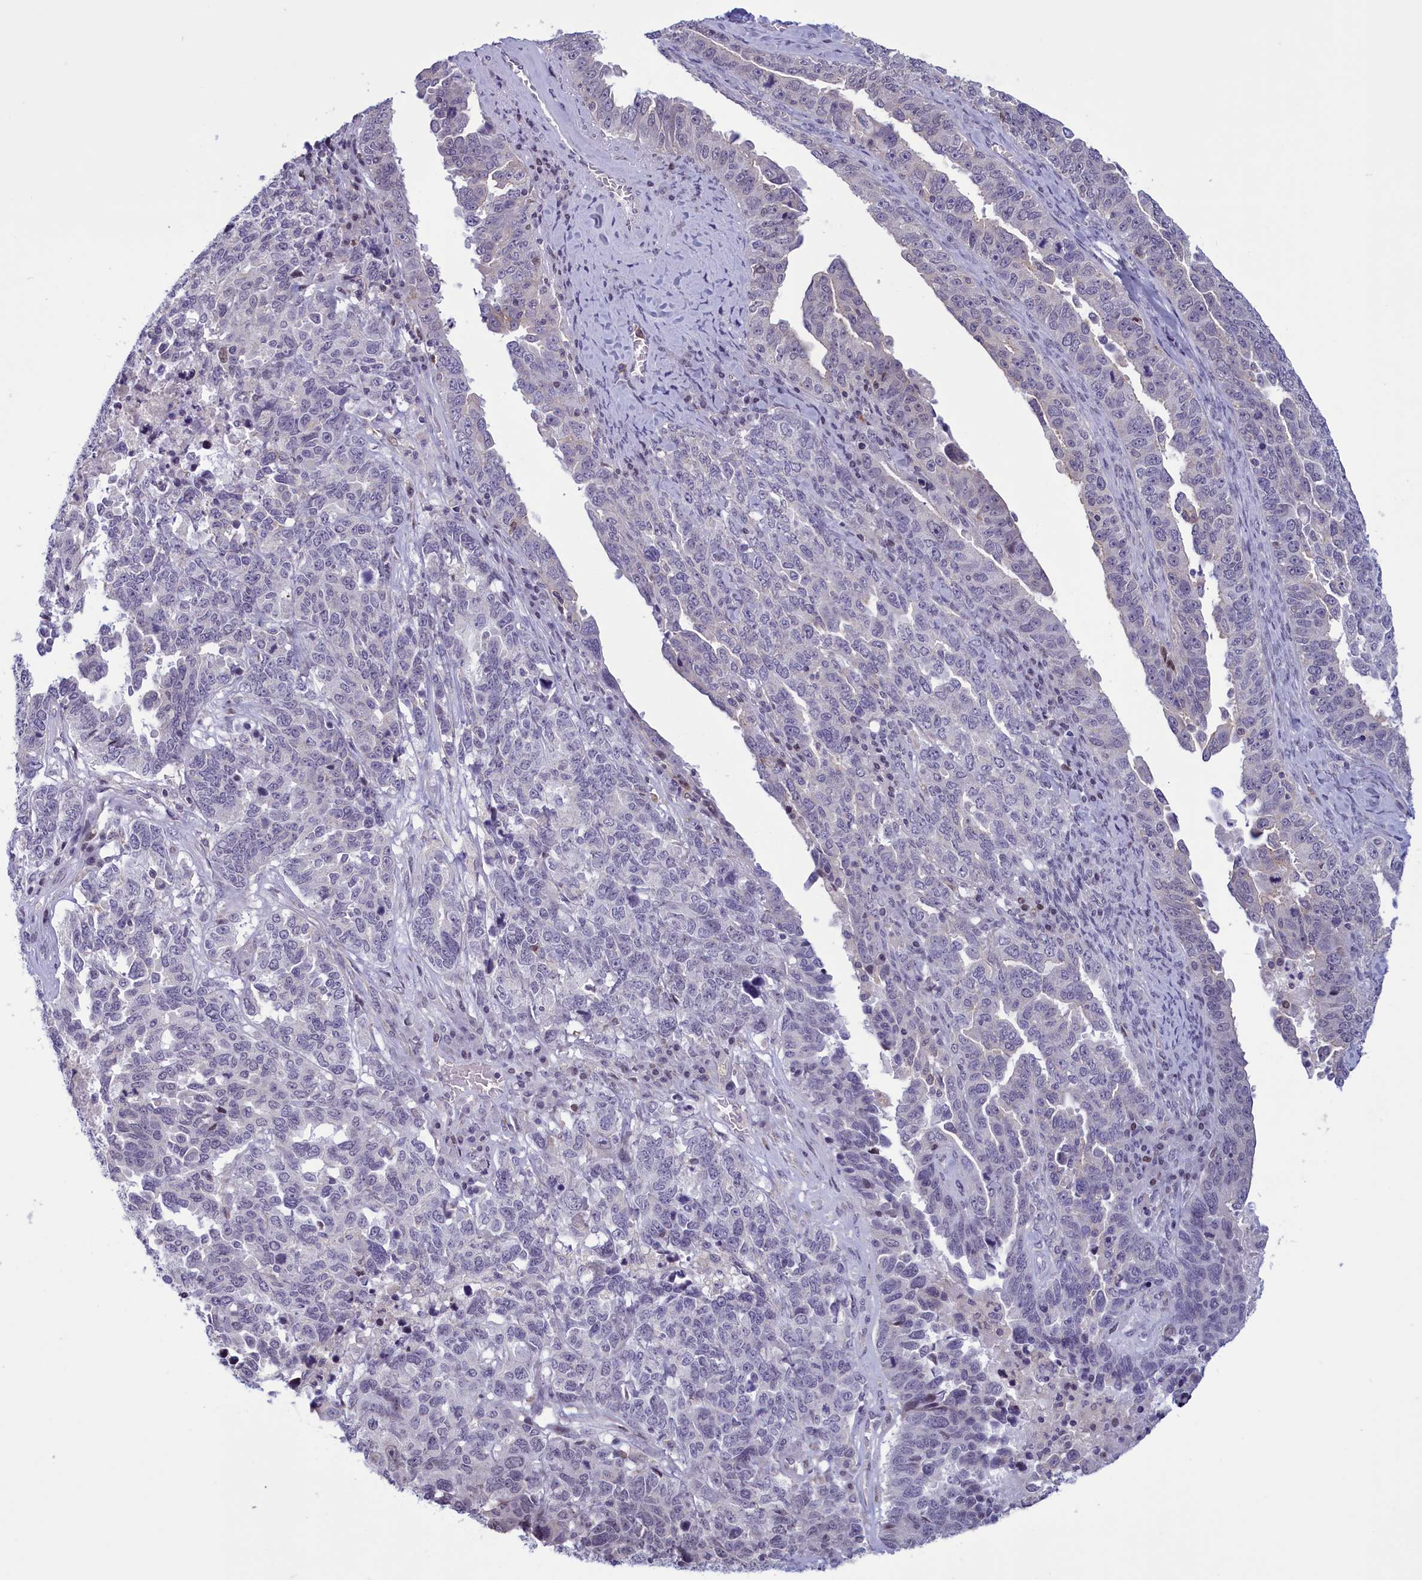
{"staining": {"intensity": "negative", "quantity": "none", "location": "none"}, "tissue": "ovarian cancer", "cell_type": "Tumor cells", "image_type": "cancer", "snomed": [{"axis": "morphology", "description": "Carcinoma, endometroid"}, {"axis": "topography", "description": "Ovary"}], "caption": "Immunohistochemical staining of ovarian cancer (endometroid carcinoma) displays no significant positivity in tumor cells. Nuclei are stained in blue.", "gene": "CORO2A", "patient": {"sex": "female", "age": 62}}